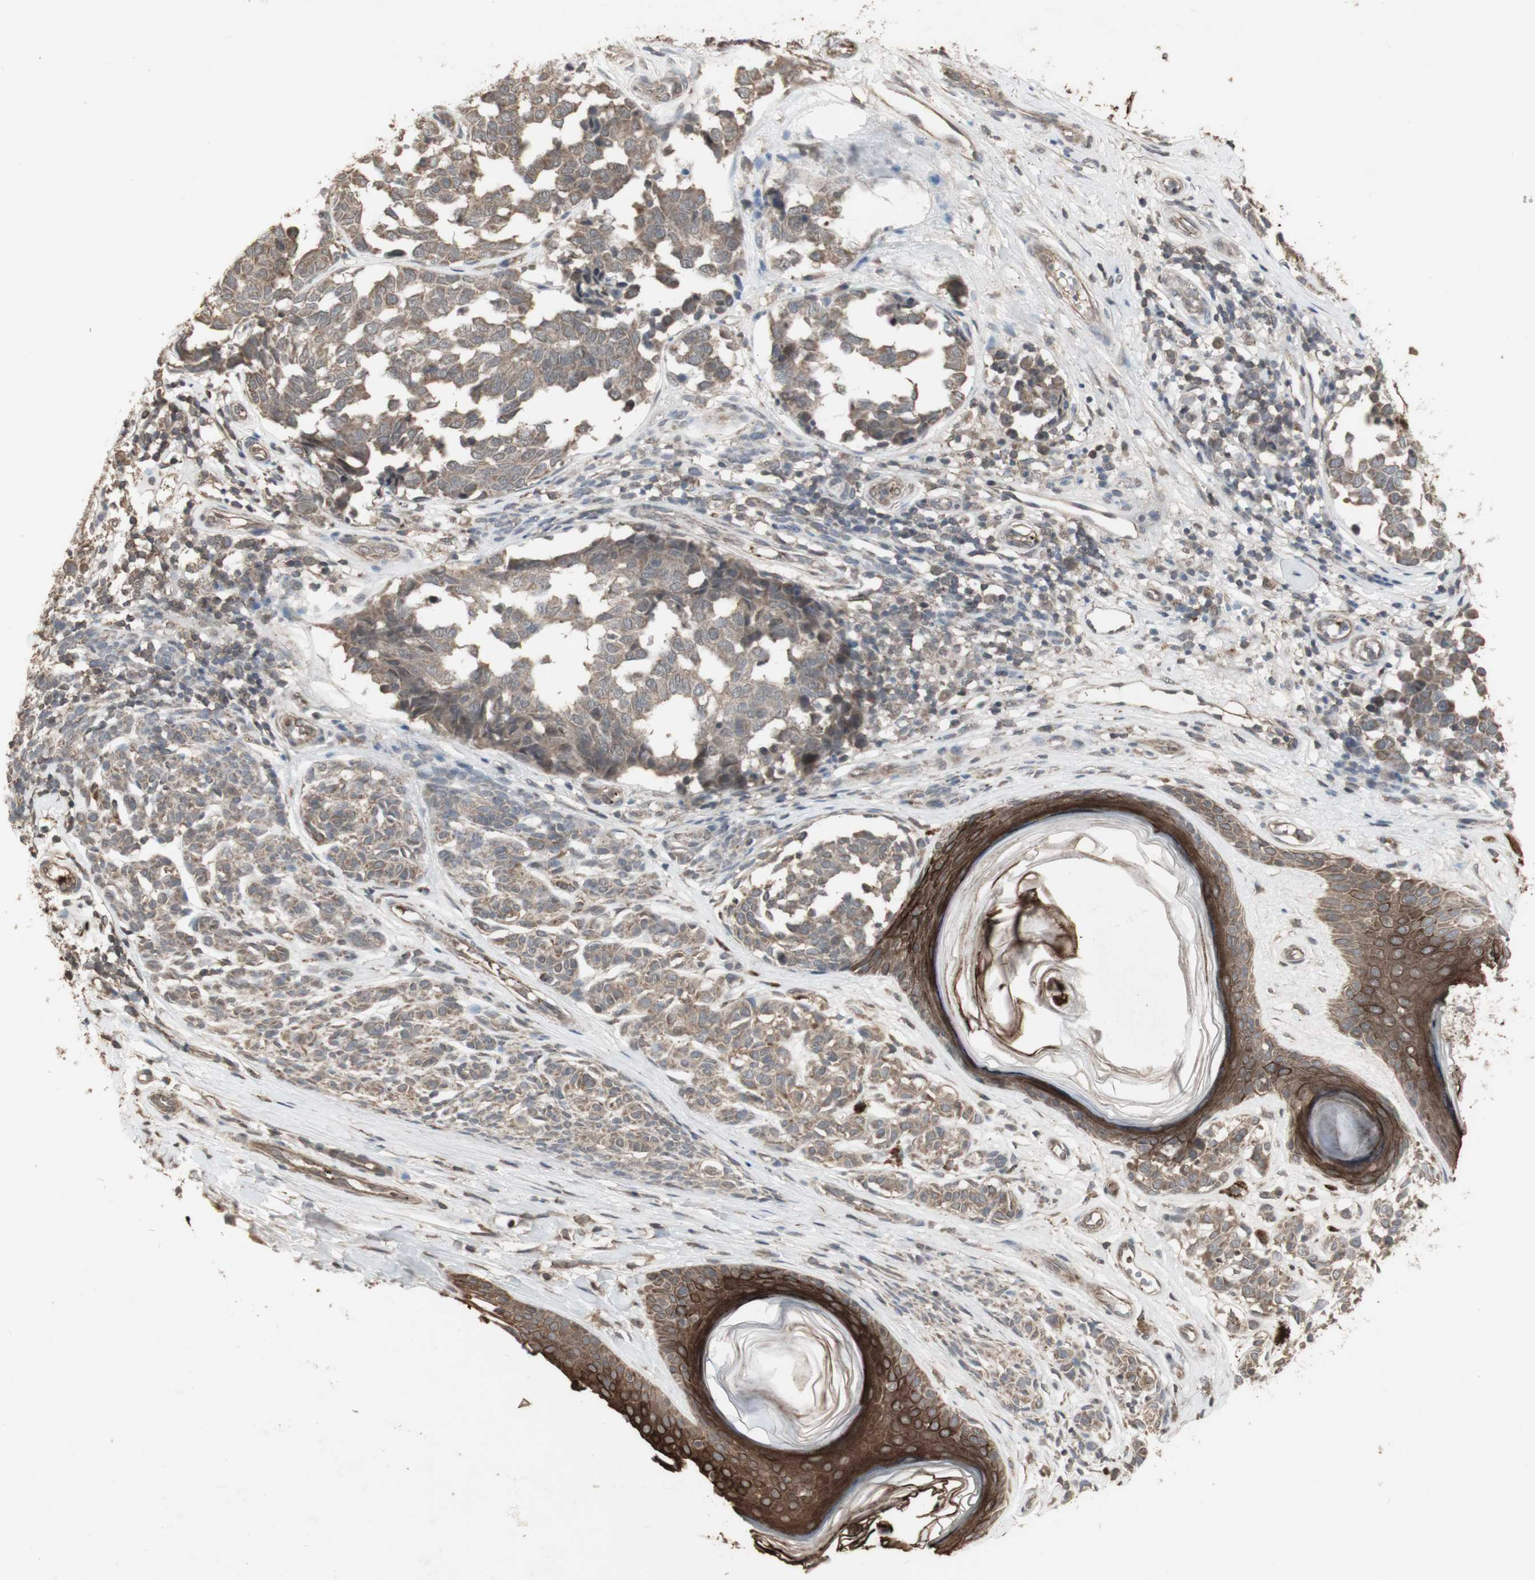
{"staining": {"intensity": "moderate", "quantity": "25%-75%", "location": "cytoplasmic/membranous"}, "tissue": "melanoma", "cell_type": "Tumor cells", "image_type": "cancer", "snomed": [{"axis": "morphology", "description": "Malignant melanoma, NOS"}, {"axis": "topography", "description": "Skin"}], "caption": "Malignant melanoma tissue shows moderate cytoplasmic/membranous positivity in about 25%-75% of tumor cells, visualized by immunohistochemistry.", "gene": "ALOX12", "patient": {"sex": "female", "age": 64}}